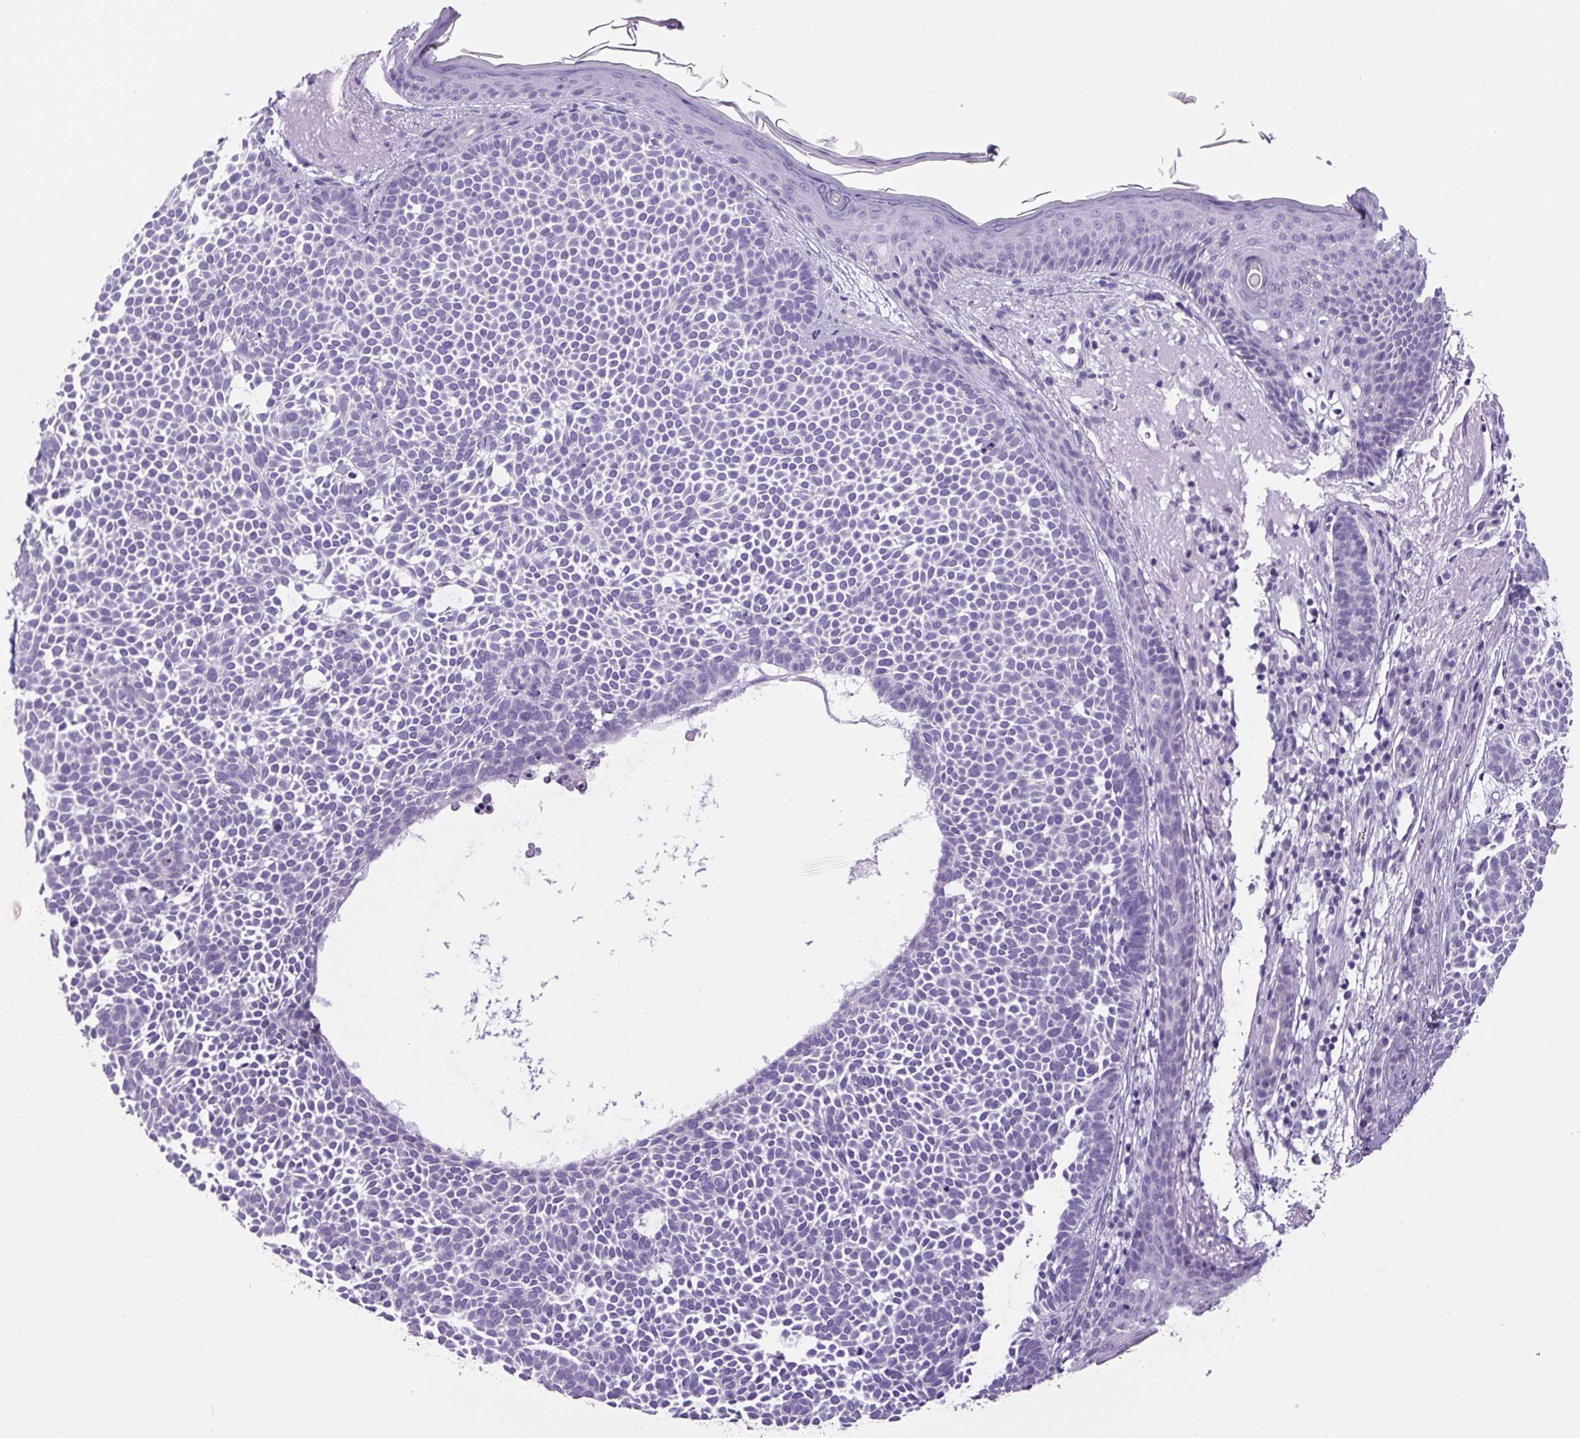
{"staining": {"intensity": "negative", "quantity": "none", "location": "none"}, "tissue": "skin cancer", "cell_type": "Tumor cells", "image_type": "cancer", "snomed": [{"axis": "morphology", "description": "Basal cell carcinoma"}, {"axis": "topography", "description": "Skin"}], "caption": "Histopathology image shows no significant protein staining in tumor cells of skin basal cell carcinoma.", "gene": "CHGA", "patient": {"sex": "female", "age": 77}}